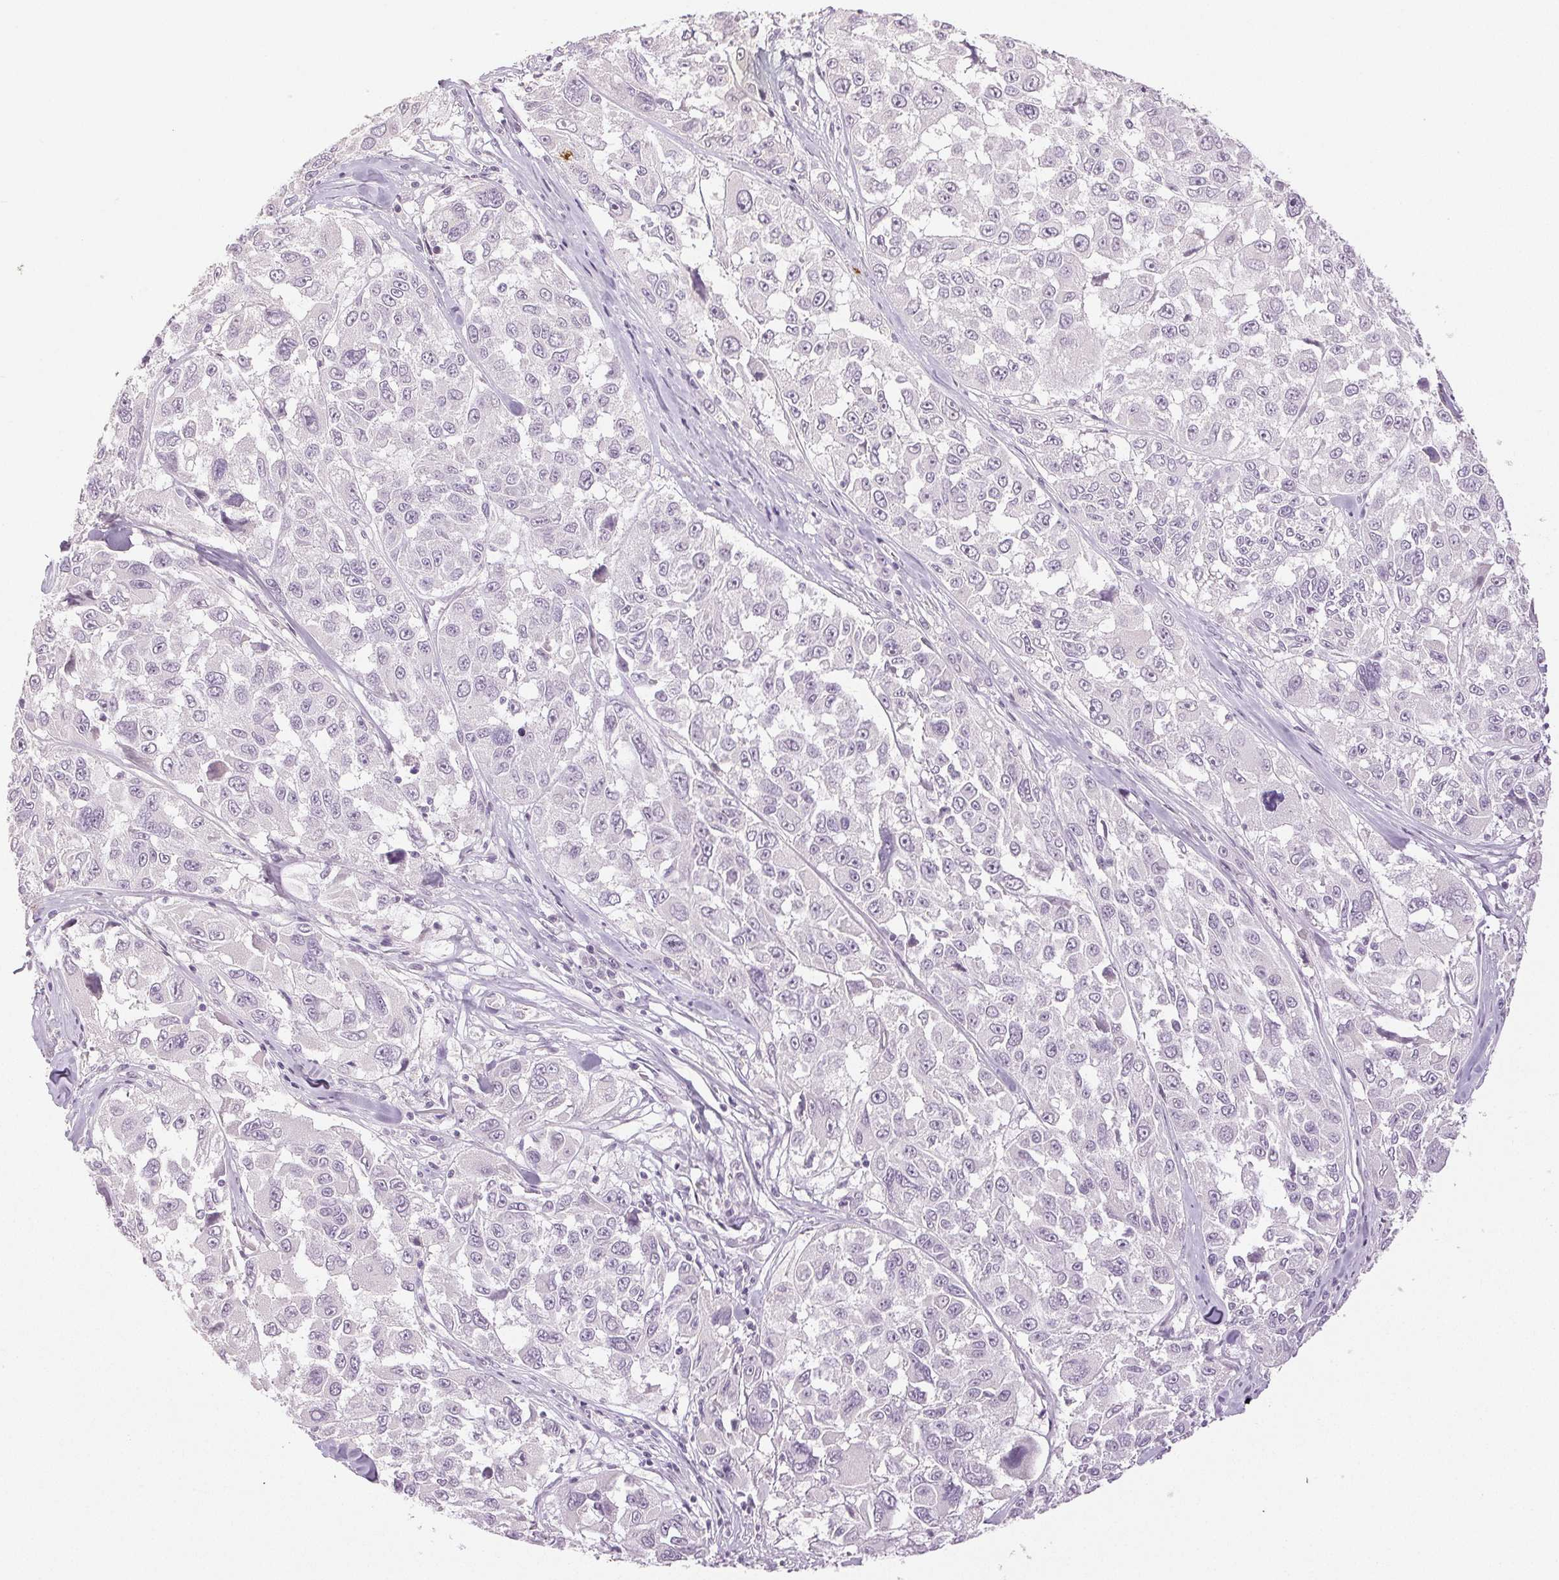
{"staining": {"intensity": "negative", "quantity": "none", "location": "none"}, "tissue": "melanoma", "cell_type": "Tumor cells", "image_type": "cancer", "snomed": [{"axis": "morphology", "description": "Malignant melanoma, NOS"}, {"axis": "topography", "description": "Skin"}], "caption": "This image is of melanoma stained with IHC to label a protein in brown with the nuclei are counter-stained blue. There is no positivity in tumor cells.", "gene": "LTF", "patient": {"sex": "female", "age": 66}}